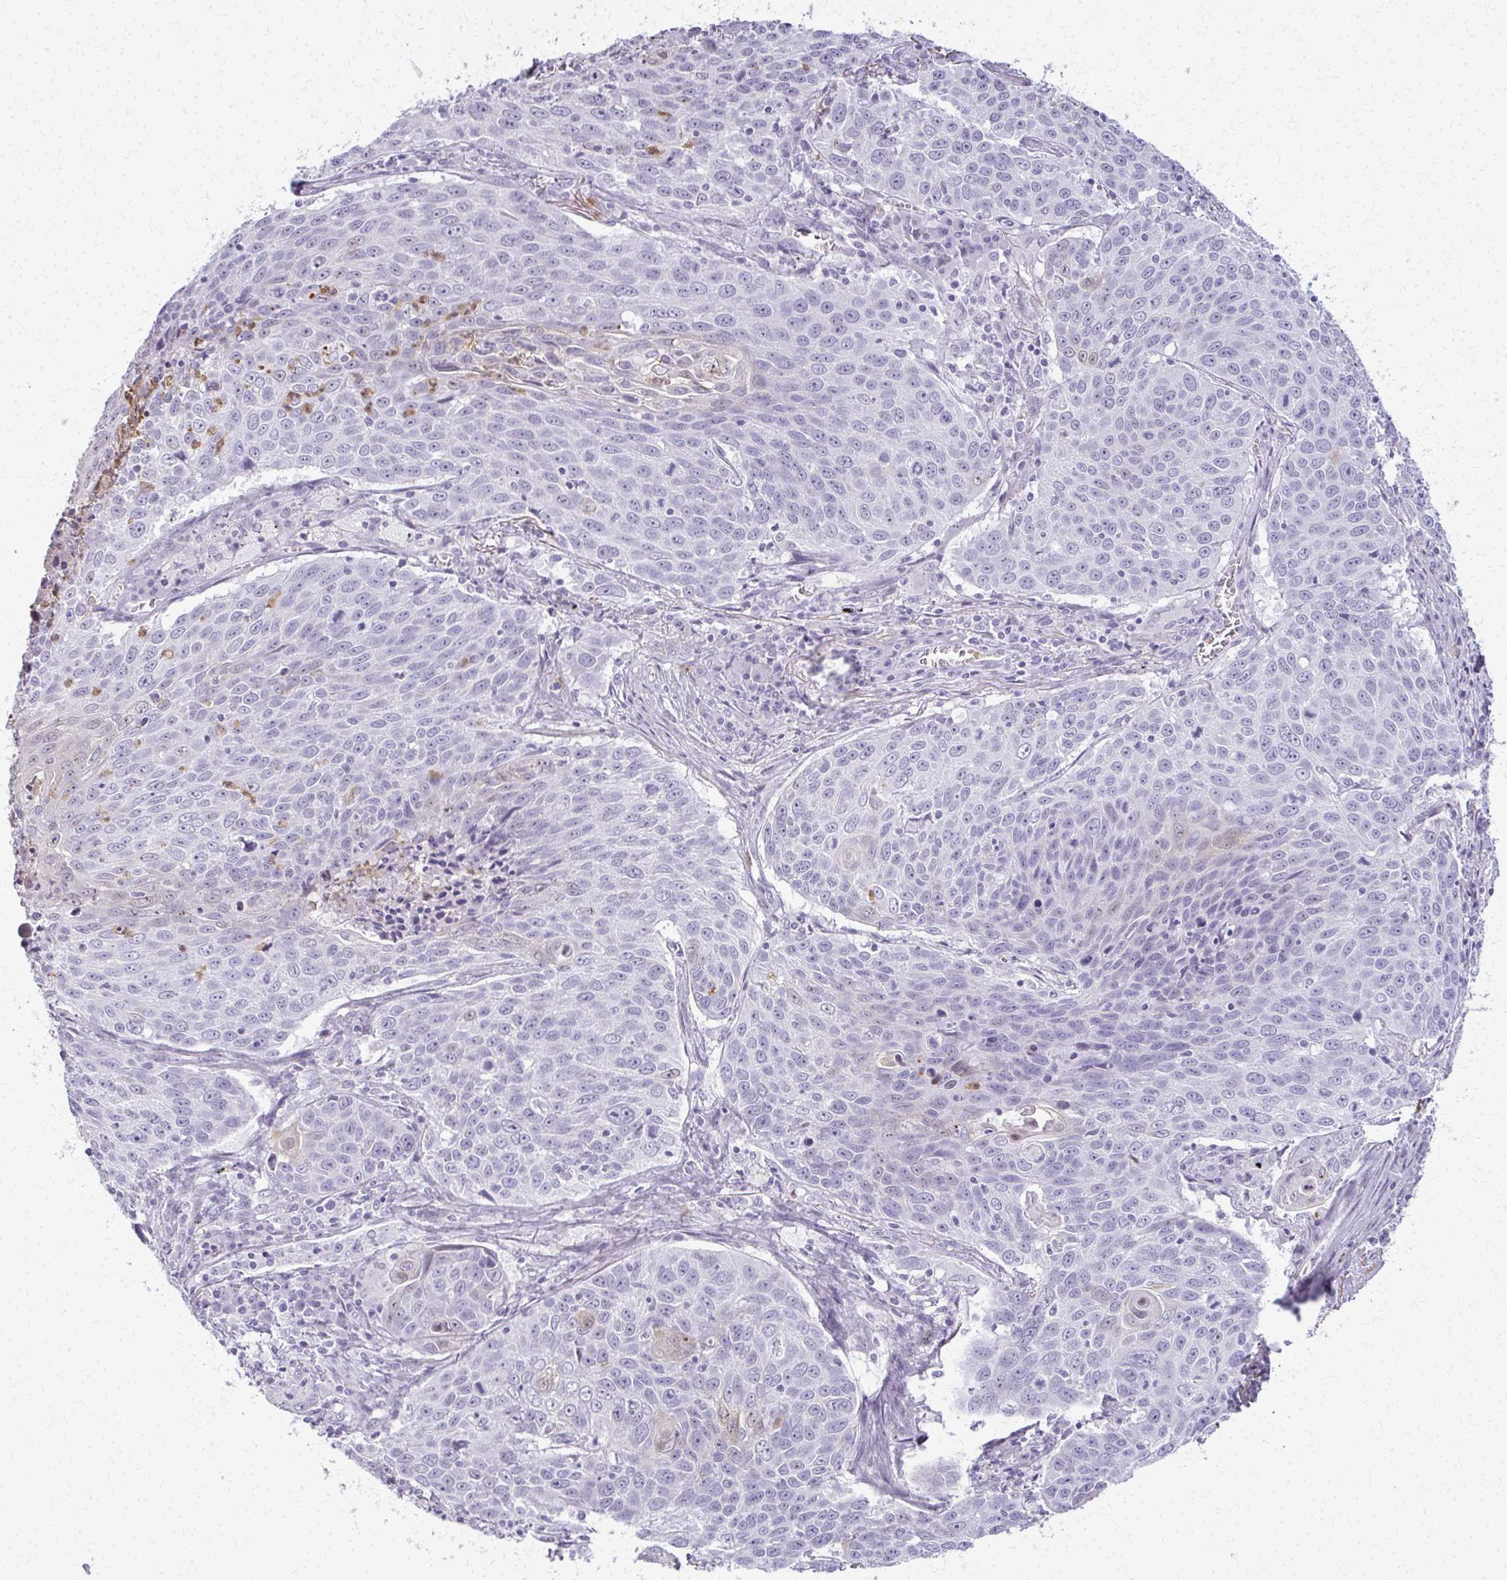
{"staining": {"intensity": "negative", "quantity": "none", "location": "none"}, "tissue": "lung cancer", "cell_type": "Tumor cells", "image_type": "cancer", "snomed": [{"axis": "morphology", "description": "Squamous cell carcinoma, NOS"}, {"axis": "topography", "description": "Lung"}], "caption": "Tumor cells show no significant protein staining in squamous cell carcinoma (lung).", "gene": "CA3", "patient": {"sex": "male", "age": 78}}